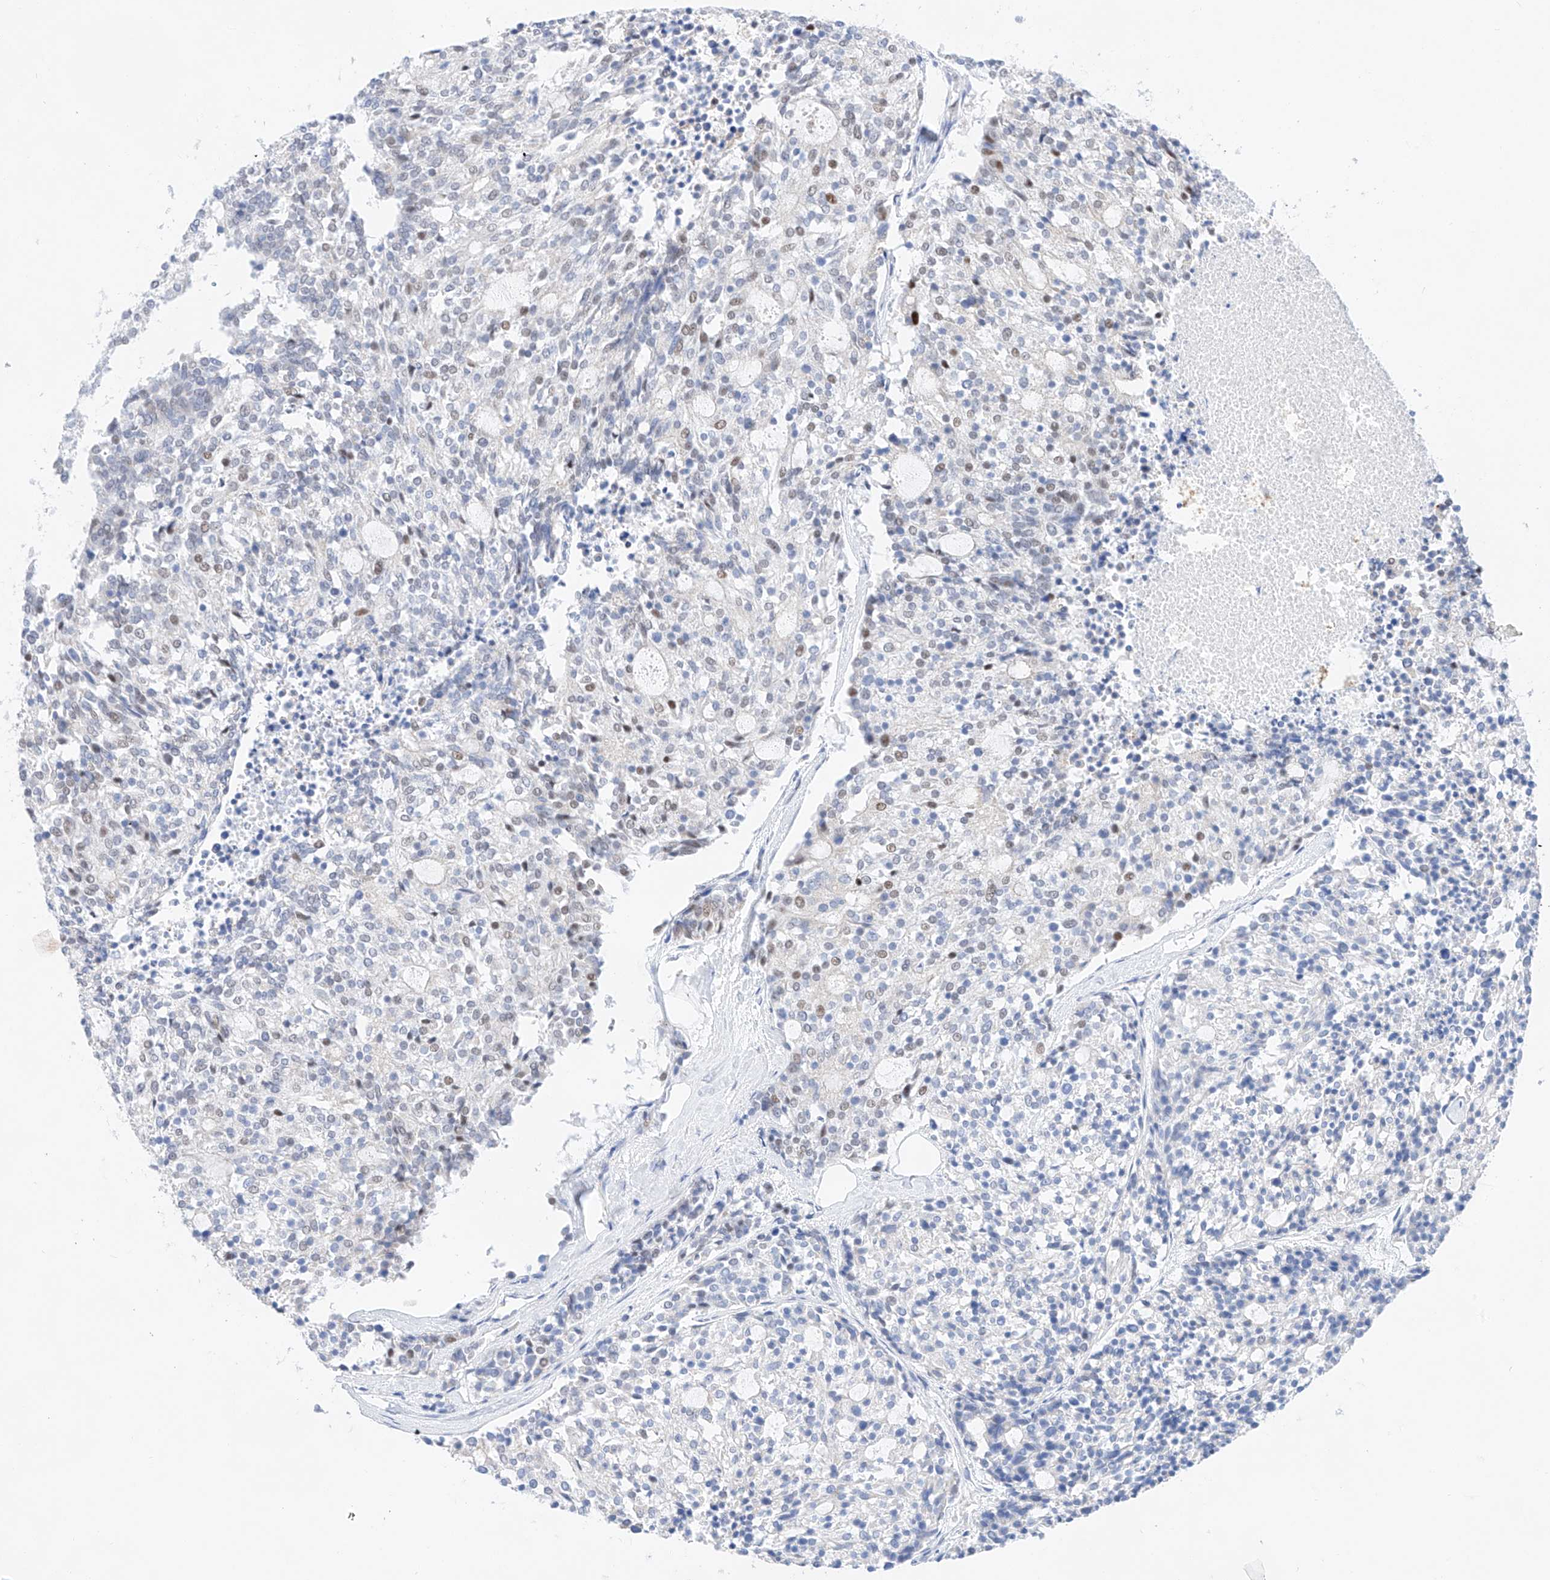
{"staining": {"intensity": "negative", "quantity": "none", "location": "none"}, "tissue": "carcinoid", "cell_type": "Tumor cells", "image_type": "cancer", "snomed": [{"axis": "morphology", "description": "Carcinoid, malignant, NOS"}, {"axis": "topography", "description": "Pancreas"}], "caption": "This is an immunohistochemistry (IHC) photomicrograph of human carcinoid (malignant). There is no staining in tumor cells.", "gene": "NT5C3B", "patient": {"sex": "female", "age": 54}}